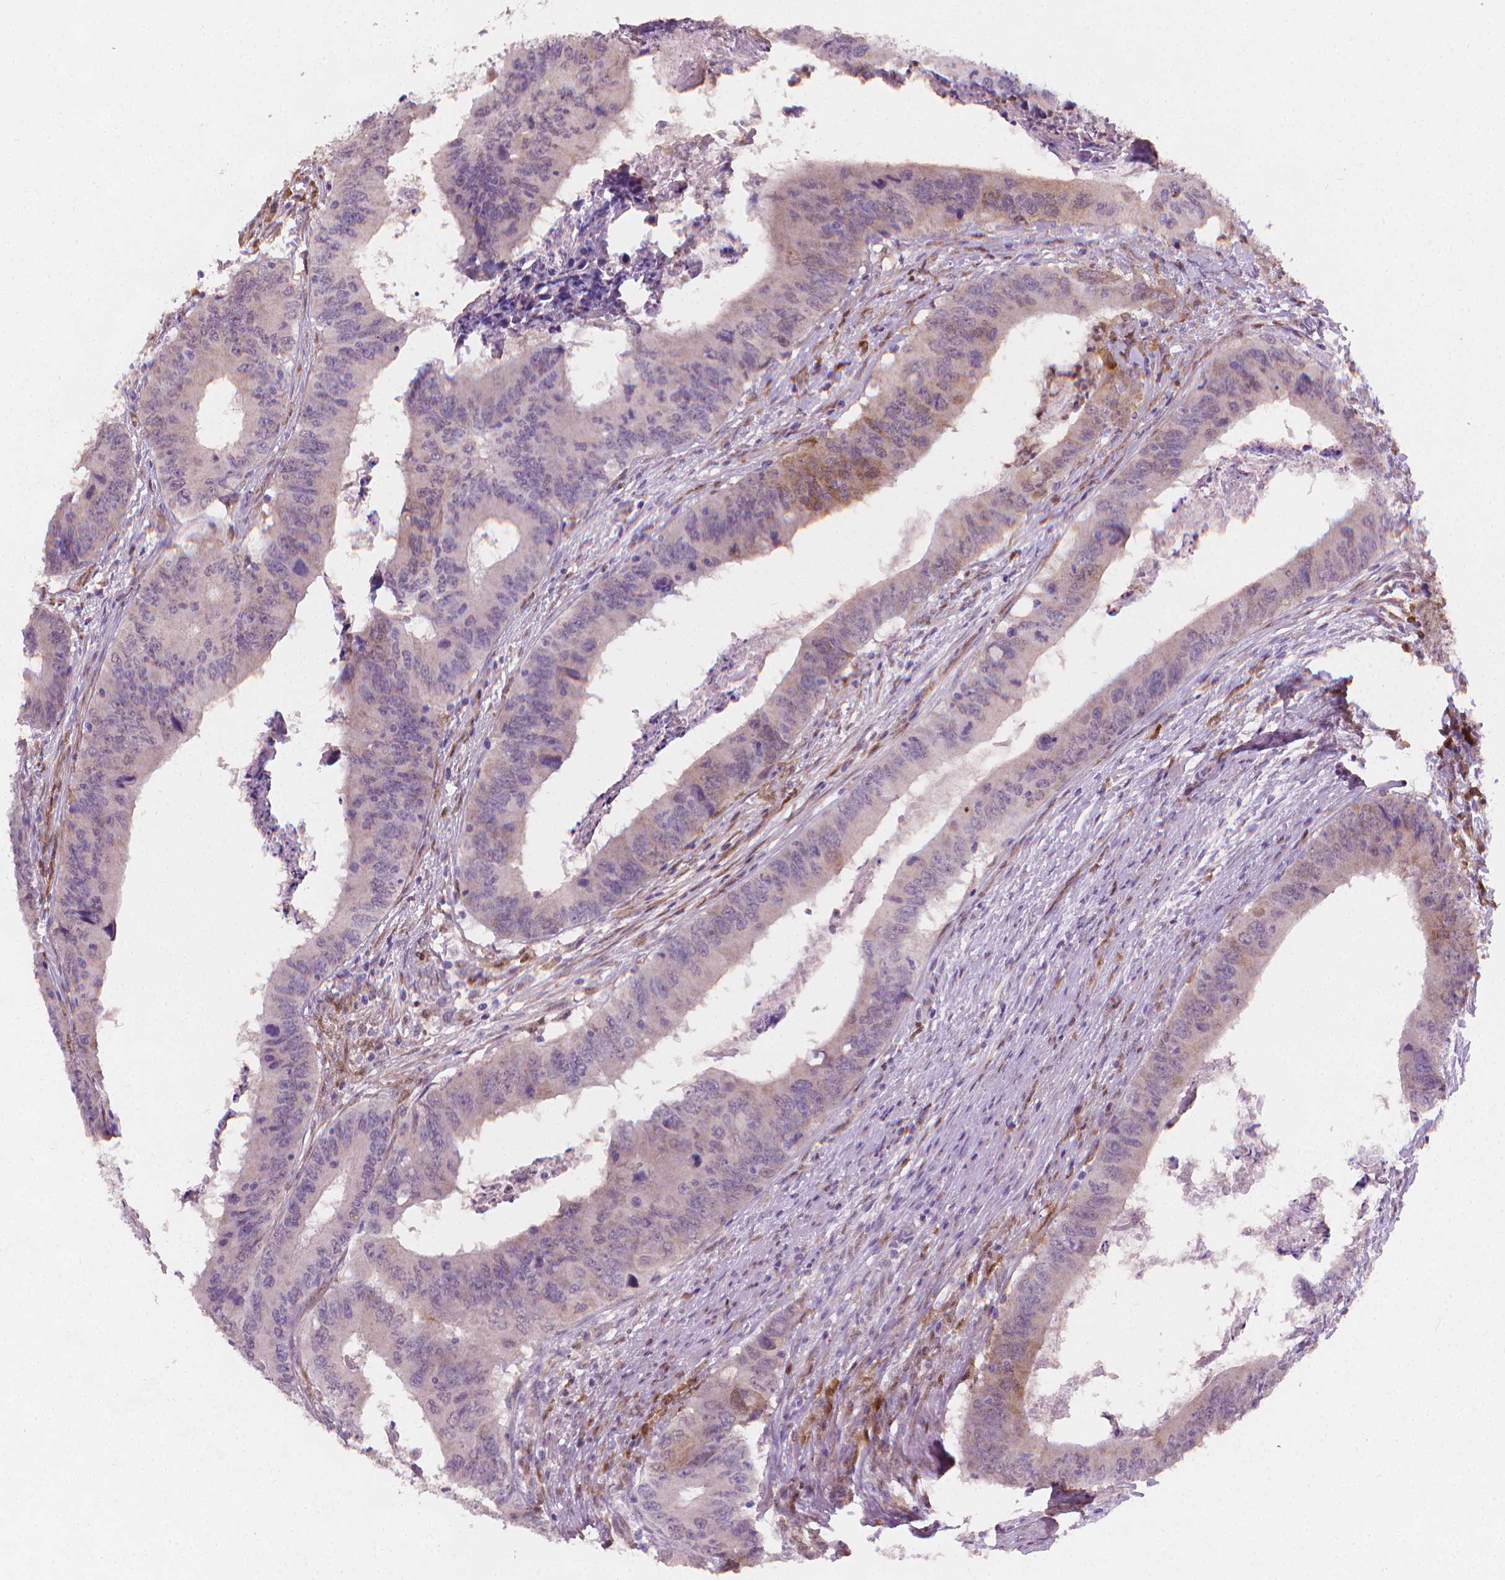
{"staining": {"intensity": "moderate", "quantity": "<25%", "location": "cytoplasmic/membranous"}, "tissue": "colorectal cancer", "cell_type": "Tumor cells", "image_type": "cancer", "snomed": [{"axis": "morphology", "description": "Adenocarcinoma, NOS"}, {"axis": "topography", "description": "Colon"}], "caption": "Human colorectal cancer (adenocarcinoma) stained with a protein marker demonstrates moderate staining in tumor cells.", "gene": "TNFAIP2", "patient": {"sex": "male", "age": 53}}